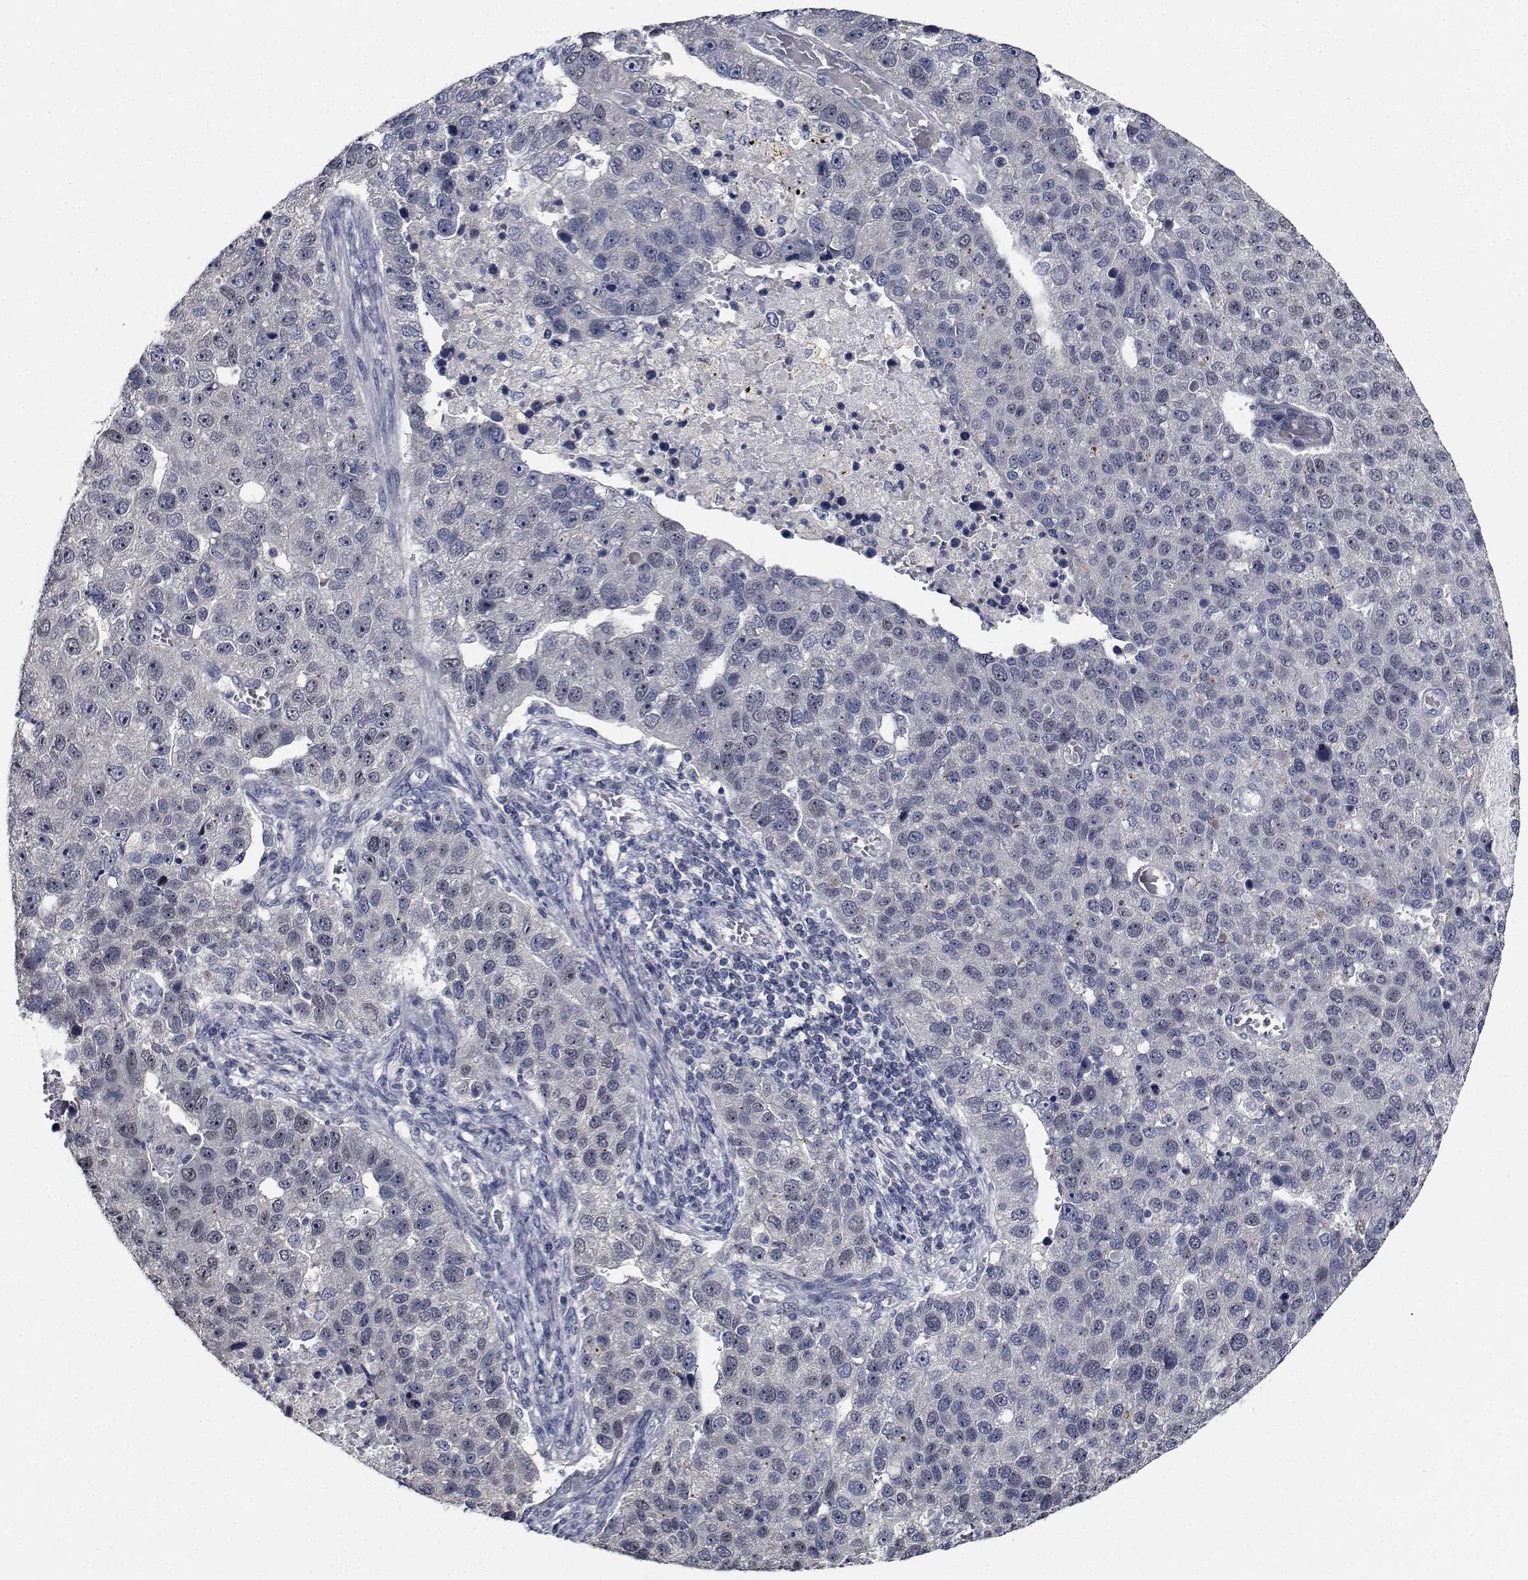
{"staining": {"intensity": "negative", "quantity": "none", "location": "none"}, "tissue": "pancreatic cancer", "cell_type": "Tumor cells", "image_type": "cancer", "snomed": [{"axis": "morphology", "description": "Adenocarcinoma, NOS"}, {"axis": "topography", "description": "Pancreas"}], "caption": "Protein analysis of pancreatic cancer reveals no significant positivity in tumor cells. (Brightfield microscopy of DAB immunohistochemistry at high magnification).", "gene": "NVL", "patient": {"sex": "female", "age": 61}}